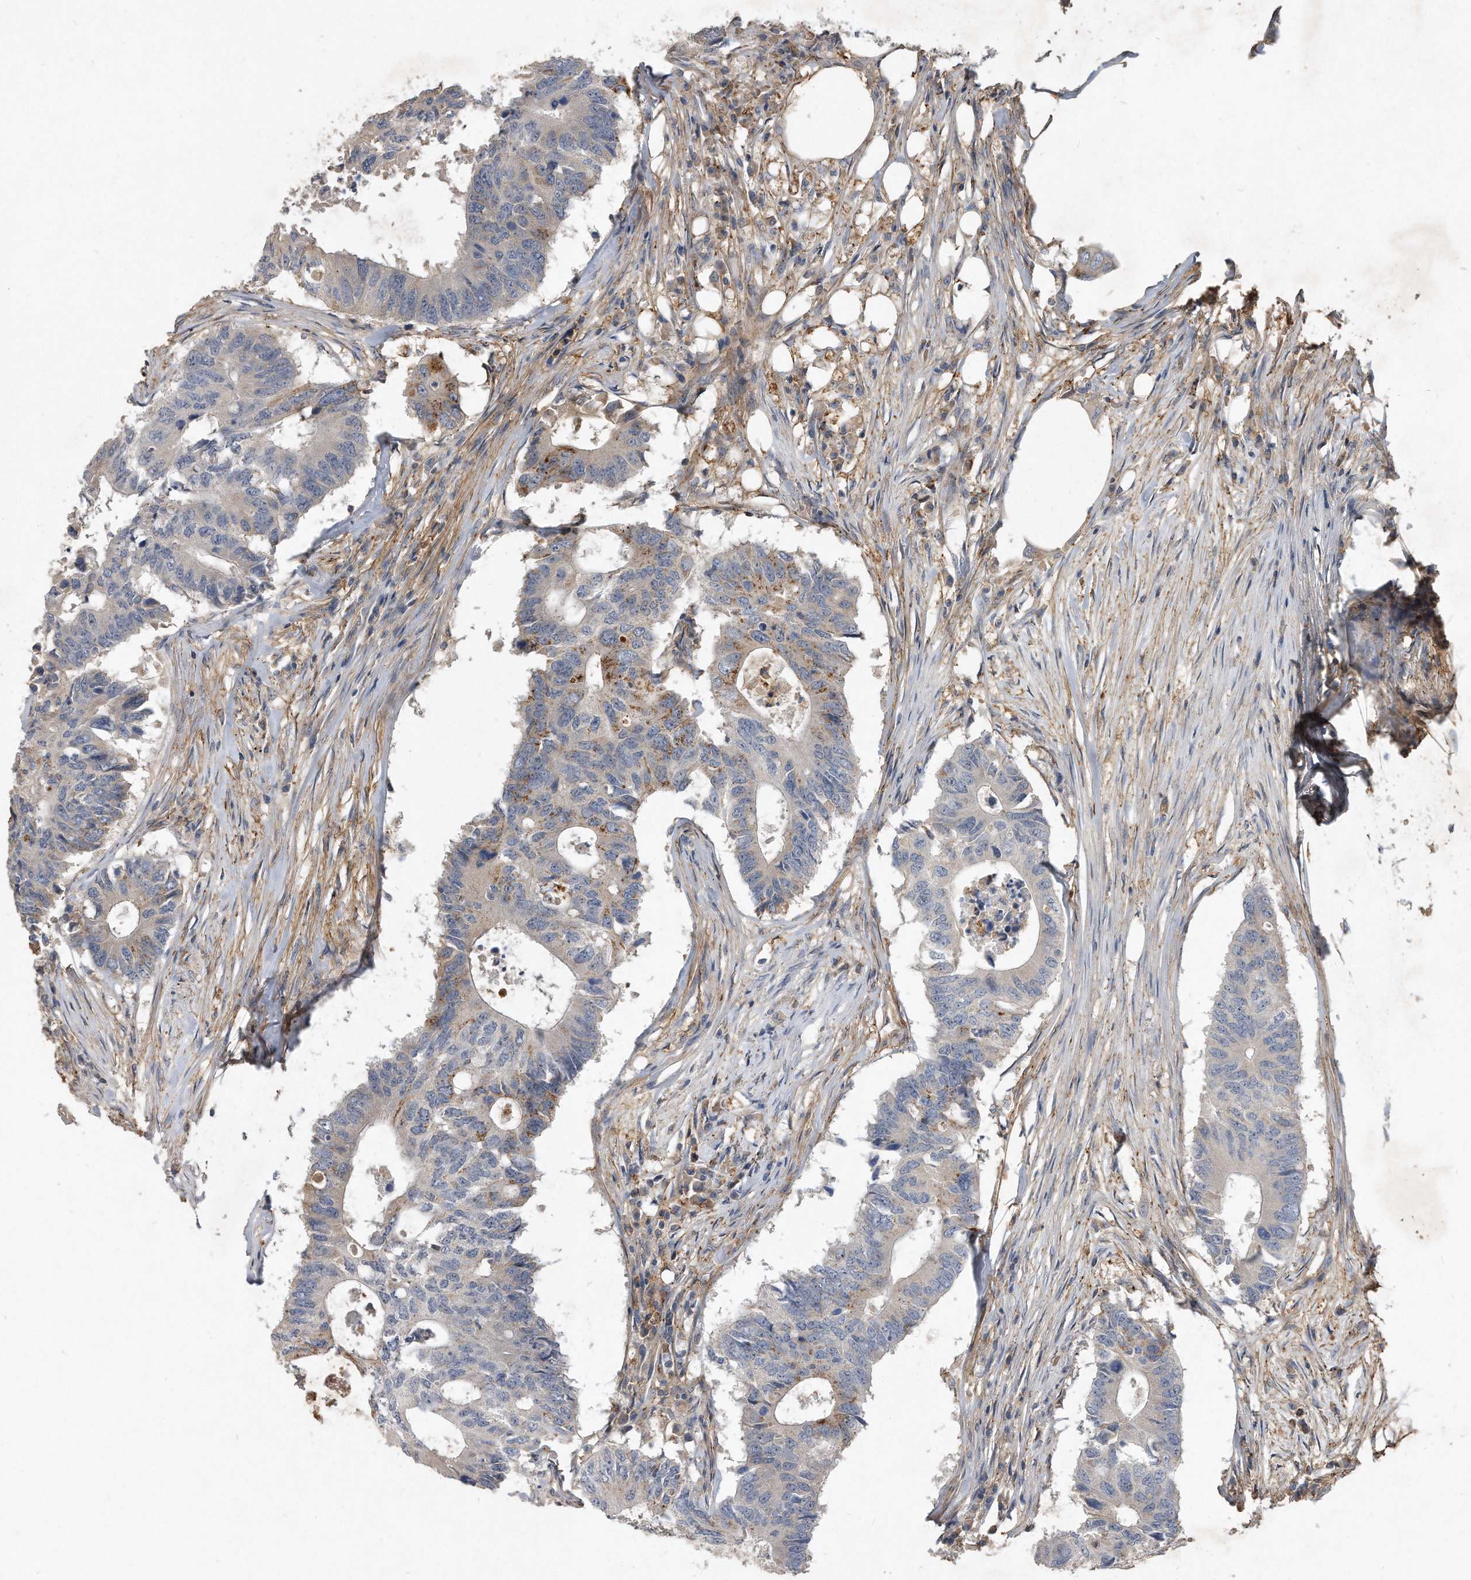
{"staining": {"intensity": "weak", "quantity": "<25%", "location": "cytoplasmic/membranous"}, "tissue": "colorectal cancer", "cell_type": "Tumor cells", "image_type": "cancer", "snomed": [{"axis": "morphology", "description": "Adenocarcinoma, NOS"}, {"axis": "topography", "description": "Colon"}], "caption": "Immunohistochemistry photomicrograph of neoplastic tissue: human adenocarcinoma (colorectal) stained with DAB demonstrates no significant protein staining in tumor cells. (Stains: DAB immunohistochemistry (IHC) with hematoxylin counter stain, Microscopy: brightfield microscopy at high magnification).", "gene": "PGBD2", "patient": {"sex": "male", "age": 71}}